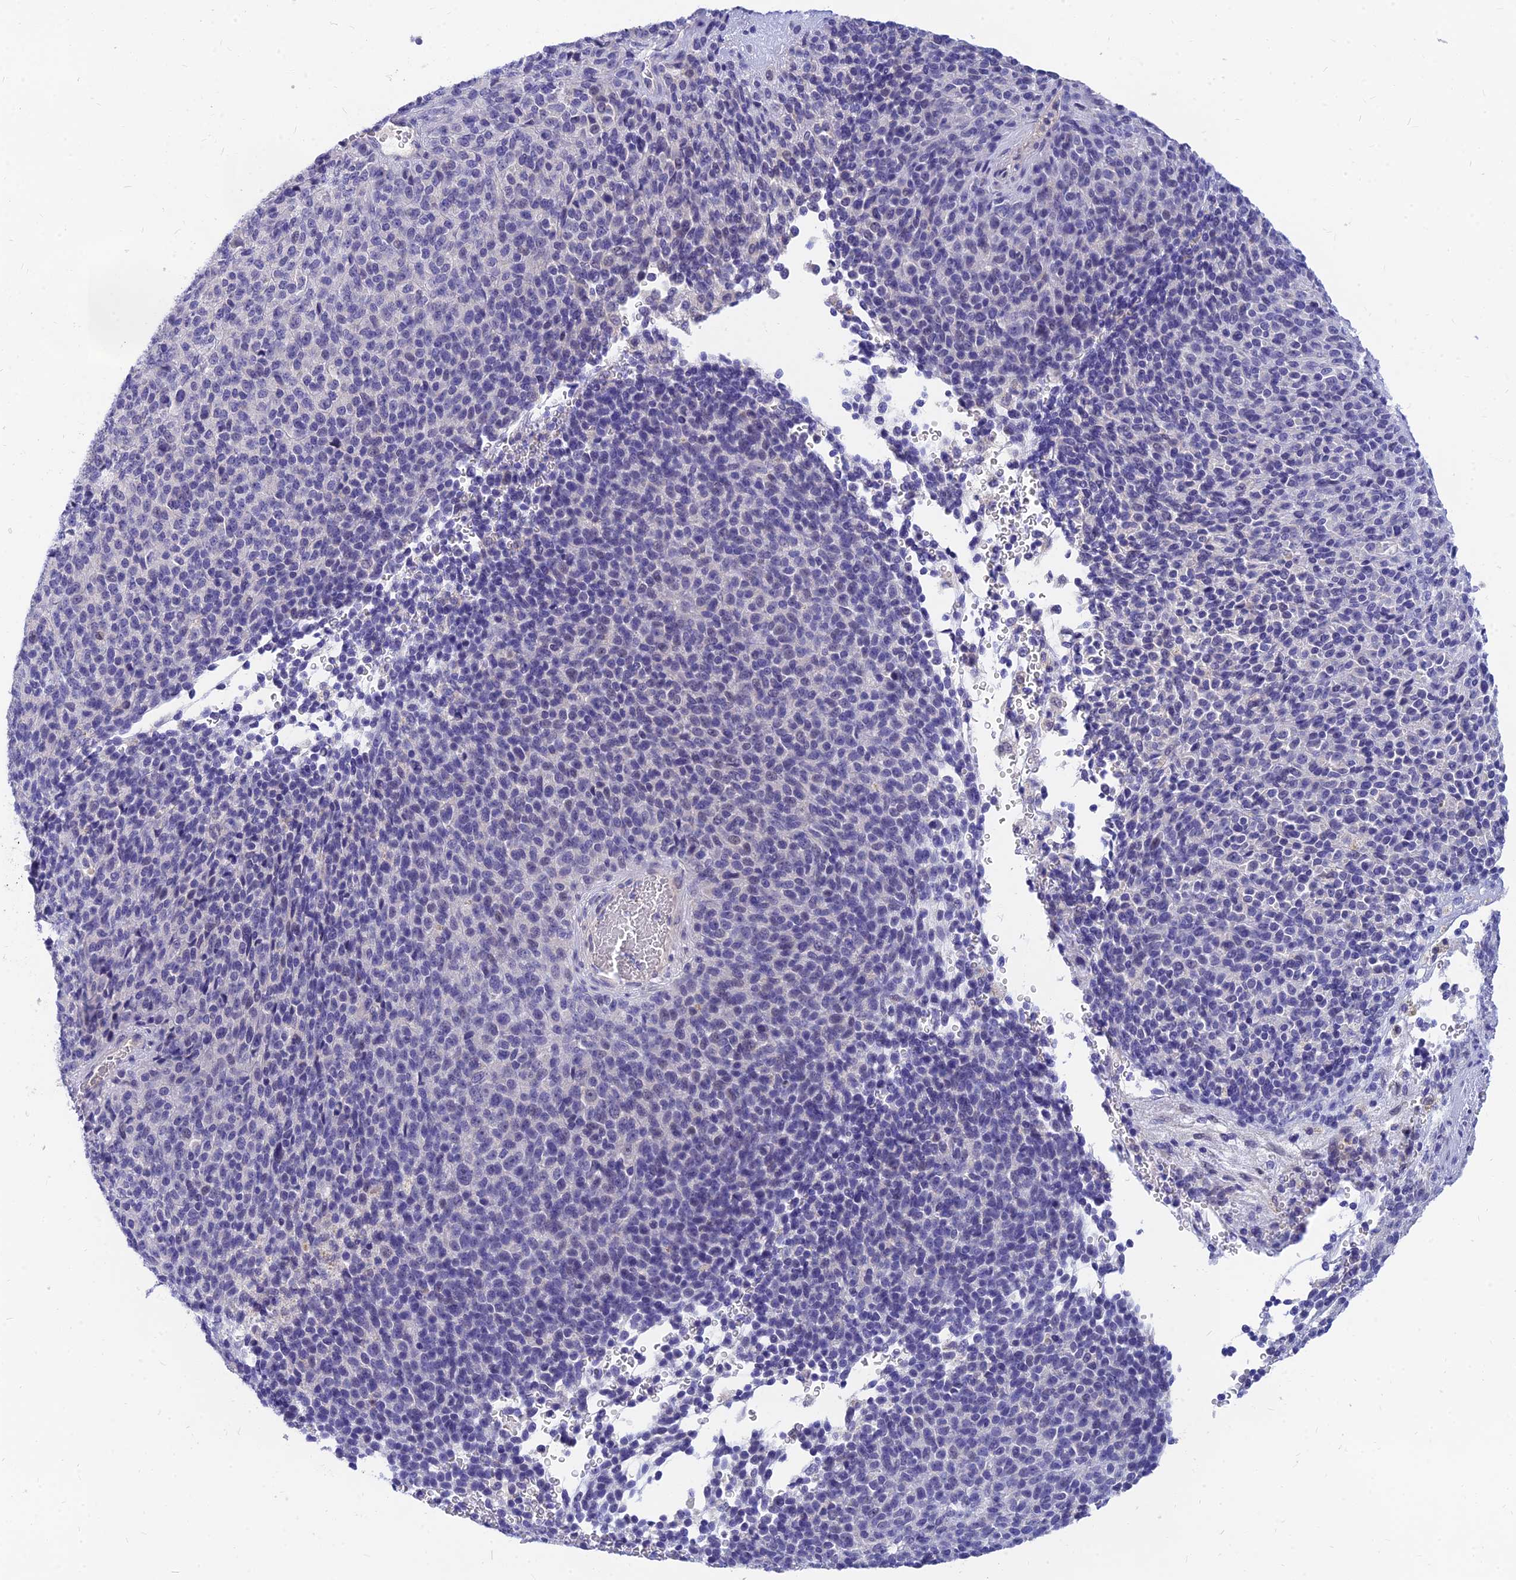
{"staining": {"intensity": "negative", "quantity": "none", "location": "none"}, "tissue": "melanoma", "cell_type": "Tumor cells", "image_type": "cancer", "snomed": [{"axis": "morphology", "description": "Malignant melanoma, Metastatic site"}, {"axis": "topography", "description": "Brain"}], "caption": "IHC image of neoplastic tissue: malignant melanoma (metastatic site) stained with DAB (3,3'-diaminobenzidine) reveals no significant protein staining in tumor cells.", "gene": "TMEM161B", "patient": {"sex": "female", "age": 56}}